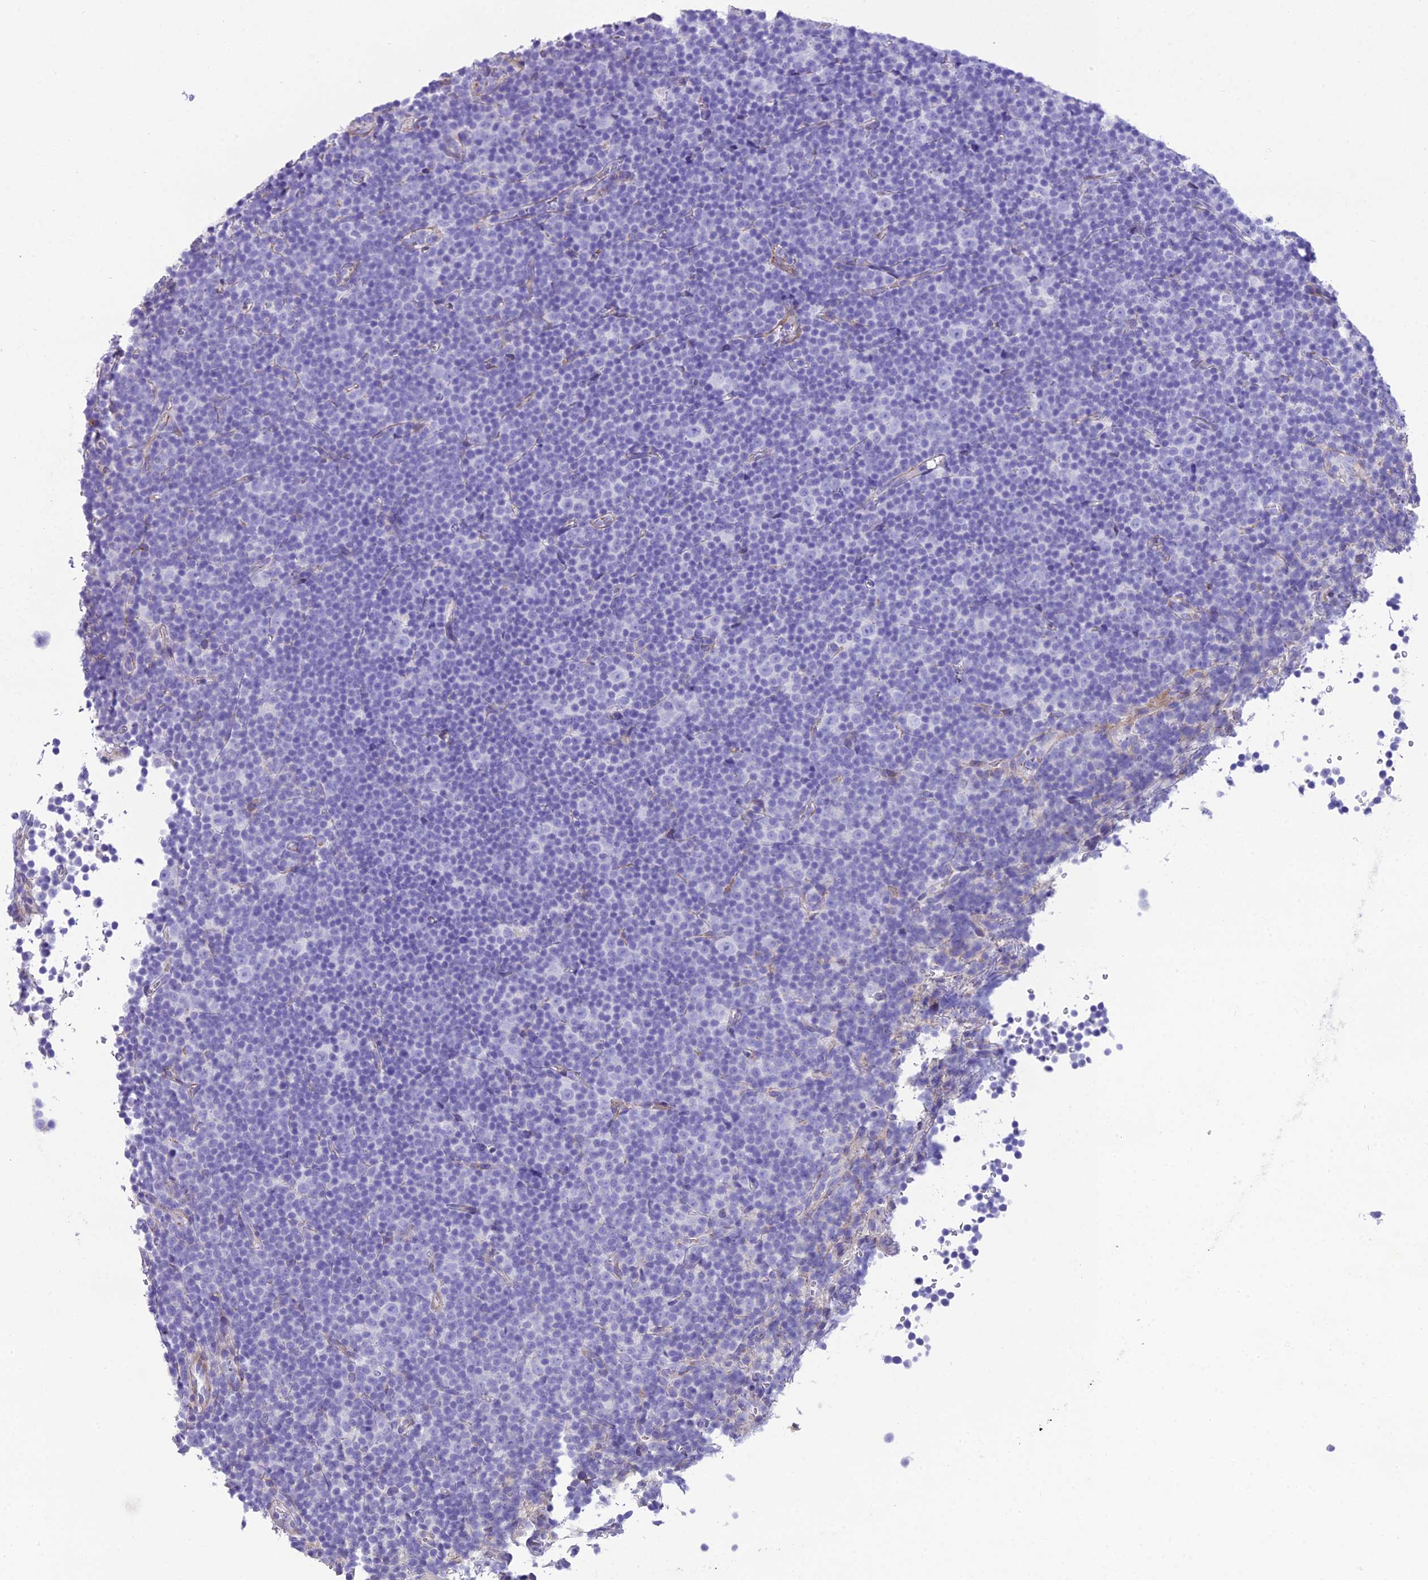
{"staining": {"intensity": "negative", "quantity": "none", "location": "none"}, "tissue": "lymphoma", "cell_type": "Tumor cells", "image_type": "cancer", "snomed": [{"axis": "morphology", "description": "Malignant lymphoma, non-Hodgkin's type, Low grade"}, {"axis": "topography", "description": "Lymph node"}], "caption": "This is an immunohistochemistry histopathology image of human malignant lymphoma, non-Hodgkin's type (low-grade). There is no staining in tumor cells.", "gene": "GFRA1", "patient": {"sex": "female", "age": 67}}